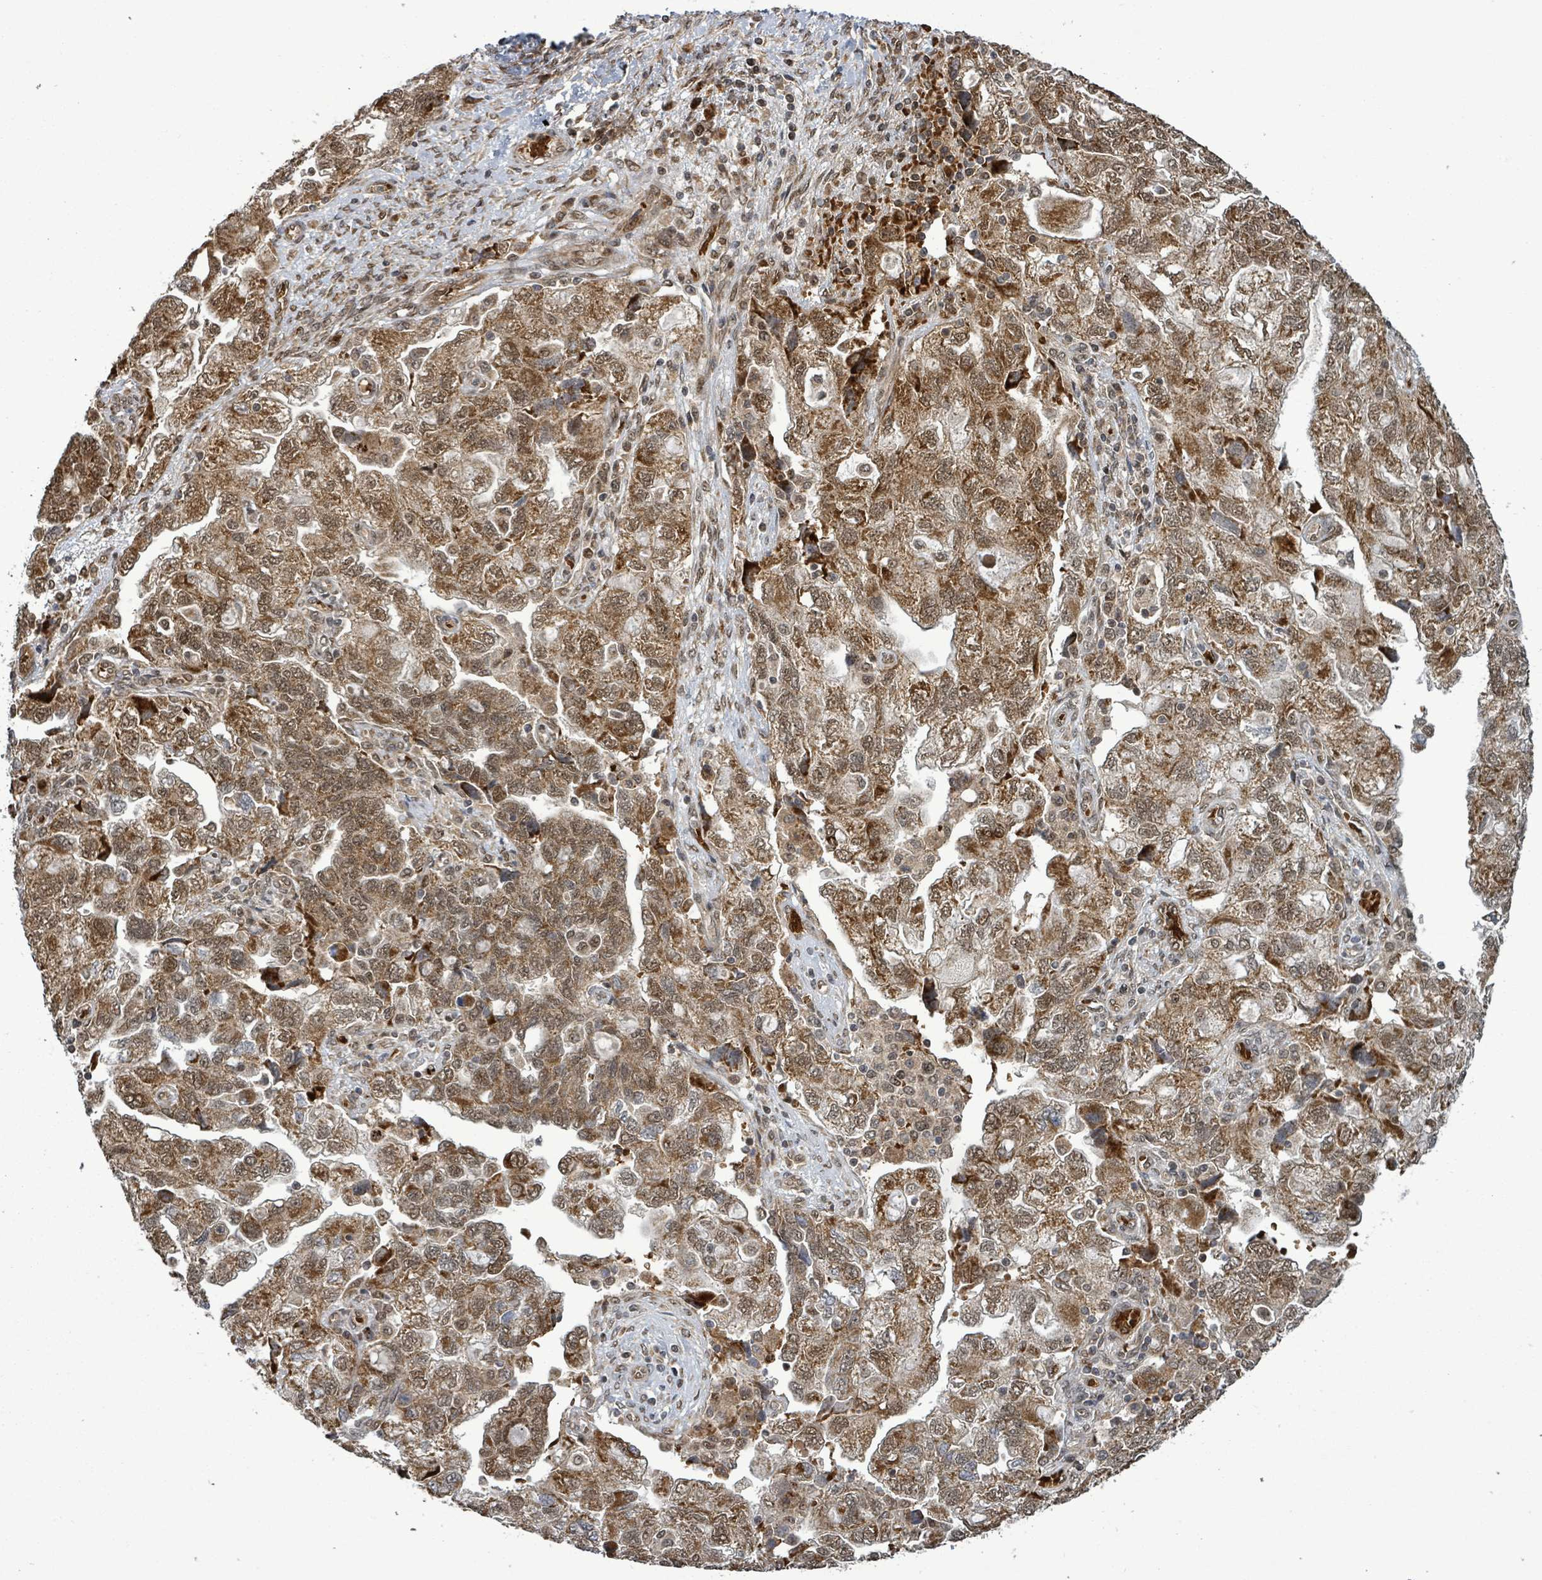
{"staining": {"intensity": "moderate", "quantity": ">75%", "location": "cytoplasmic/membranous,nuclear"}, "tissue": "ovarian cancer", "cell_type": "Tumor cells", "image_type": "cancer", "snomed": [{"axis": "morphology", "description": "Carcinoma, NOS"}, {"axis": "morphology", "description": "Cystadenocarcinoma, serous, NOS"}, {"axis": "topography", "description": "Ovary"}], "caption": "Moderate cytoplasmic/membranous and nuclear positivity is appreciated in approximately >75% of tumor cells in ovarian carcinoma.", "gene": "PATZ1", "patient": {"sex": "female", "age": 69}}